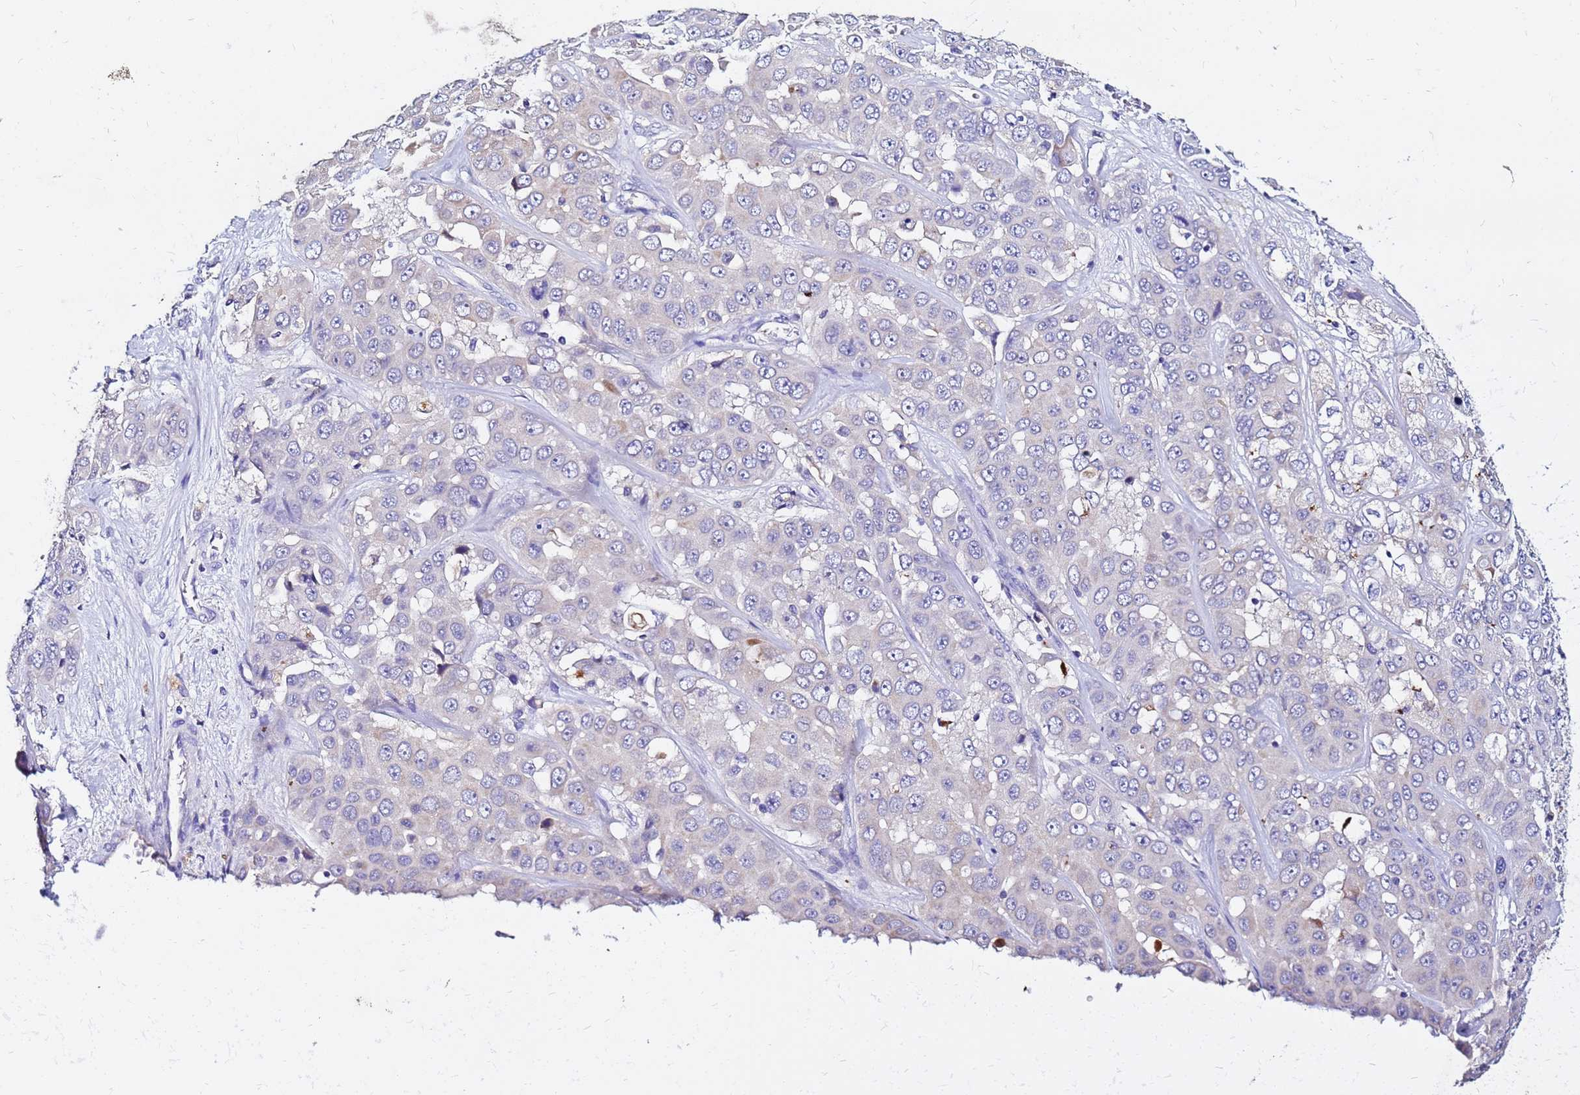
{"staining": {"intensity": "negative", "quantity": "none", "location": "none"}, "tissue": "liver cancer", "cell_type": "Tumor cells", "image_type": "cancer", "snomed": [{"axis": "morphology", "description": "Cholangiocarcinoma"}, {"axis": "topography", "description": "Liver"}], "caption": "High power microscopy image of an immunohistochemistry image of liver cancer (cholangiocarcinoma), revealing no significant staining in tumor cells.", "gene": "FAM183A", "patient": {"sex": "female", "age": 52}}